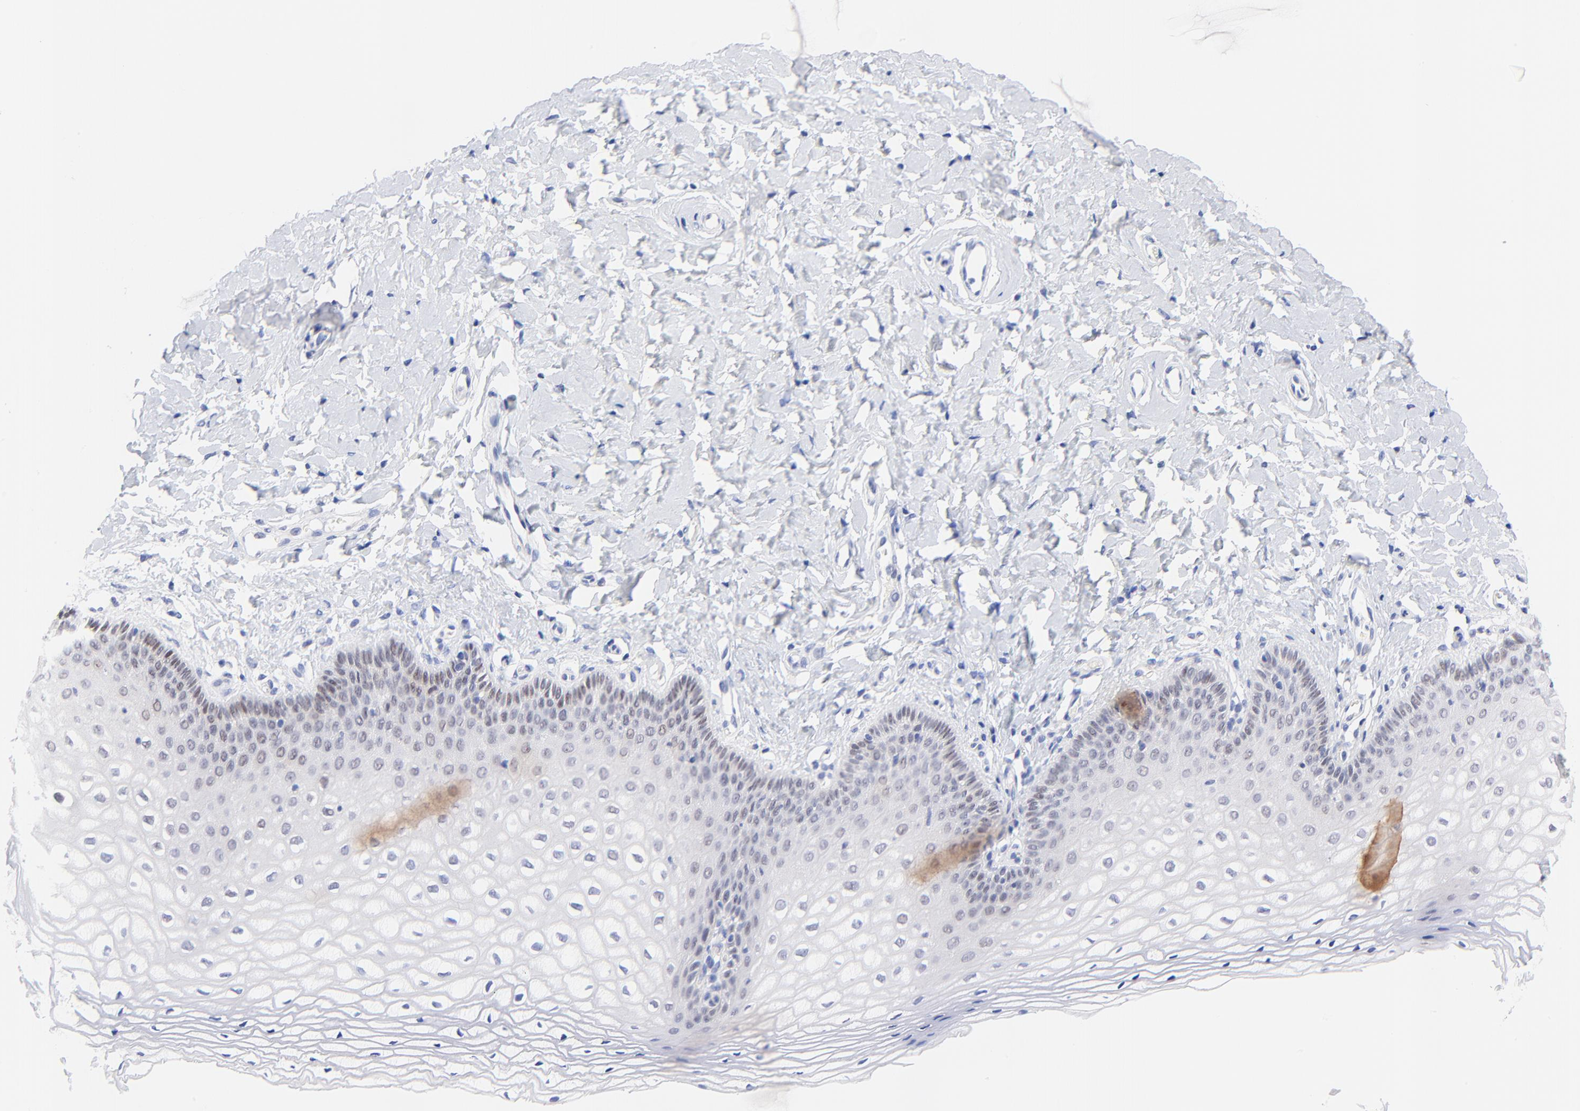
{"staining": {"intensity": "weak", "quantity": "<25%", "location": "nuclear"}, "tissue": "vagina", "cell_type": "Squamous epithelial cells", "image_type": "normal", "snomed": [{"axis": "morphology", "description": "Normal tissue, NOS"}, {"axis": "topography", "description": "Vagina"}], "caption": "Histopathology image shows no protein positivity in squamous epithelial cells of normal vagina. (DAB immunohistochemistry with hematoxylin counter stain).", "gene": "FAM117B", "patient": {"sex": "female", "age": 55}}